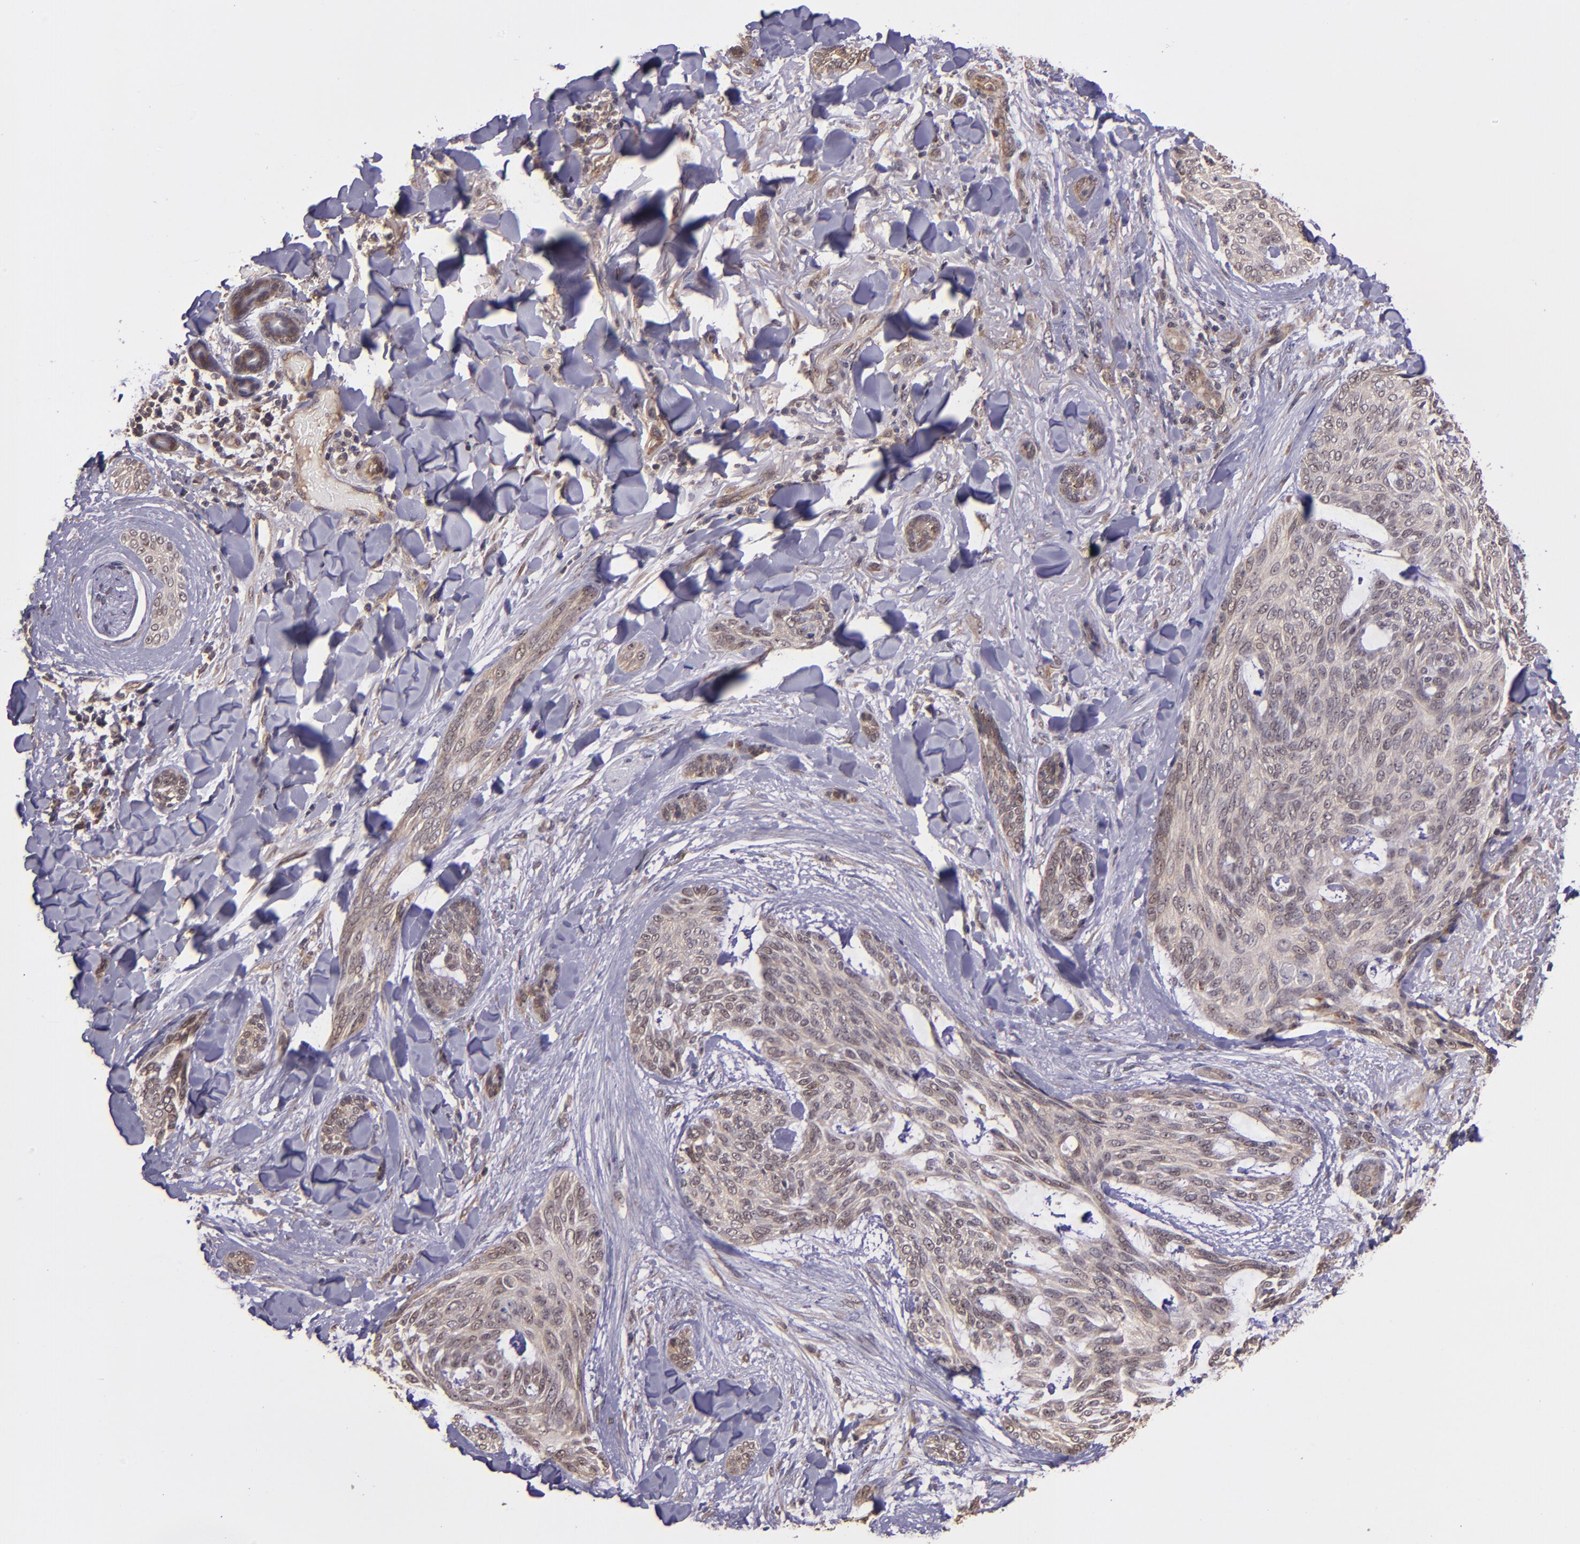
{"staining": {"intensity": "weak", "quantity": ">75%", "location": "cytoplasmic/membranous"}, "tissue": "skin cancer", "cell_type": "Tumor cells", "image_type": "cancer", "snomed": [{"axis": "morphology", "description": "Normal tissue, NOS"}, {"axis": "morphology", "description": "Basal cell carcinoma"}, {"axis": "topography", "description": "Skin"}], "caption": "Skin basal cell carcinoma tissue exhibits weak cytoplasmic/membranous expression in about >75% of tumor cells", "gene": "USP51", "patient": {"sex": "female", "age": 71}}